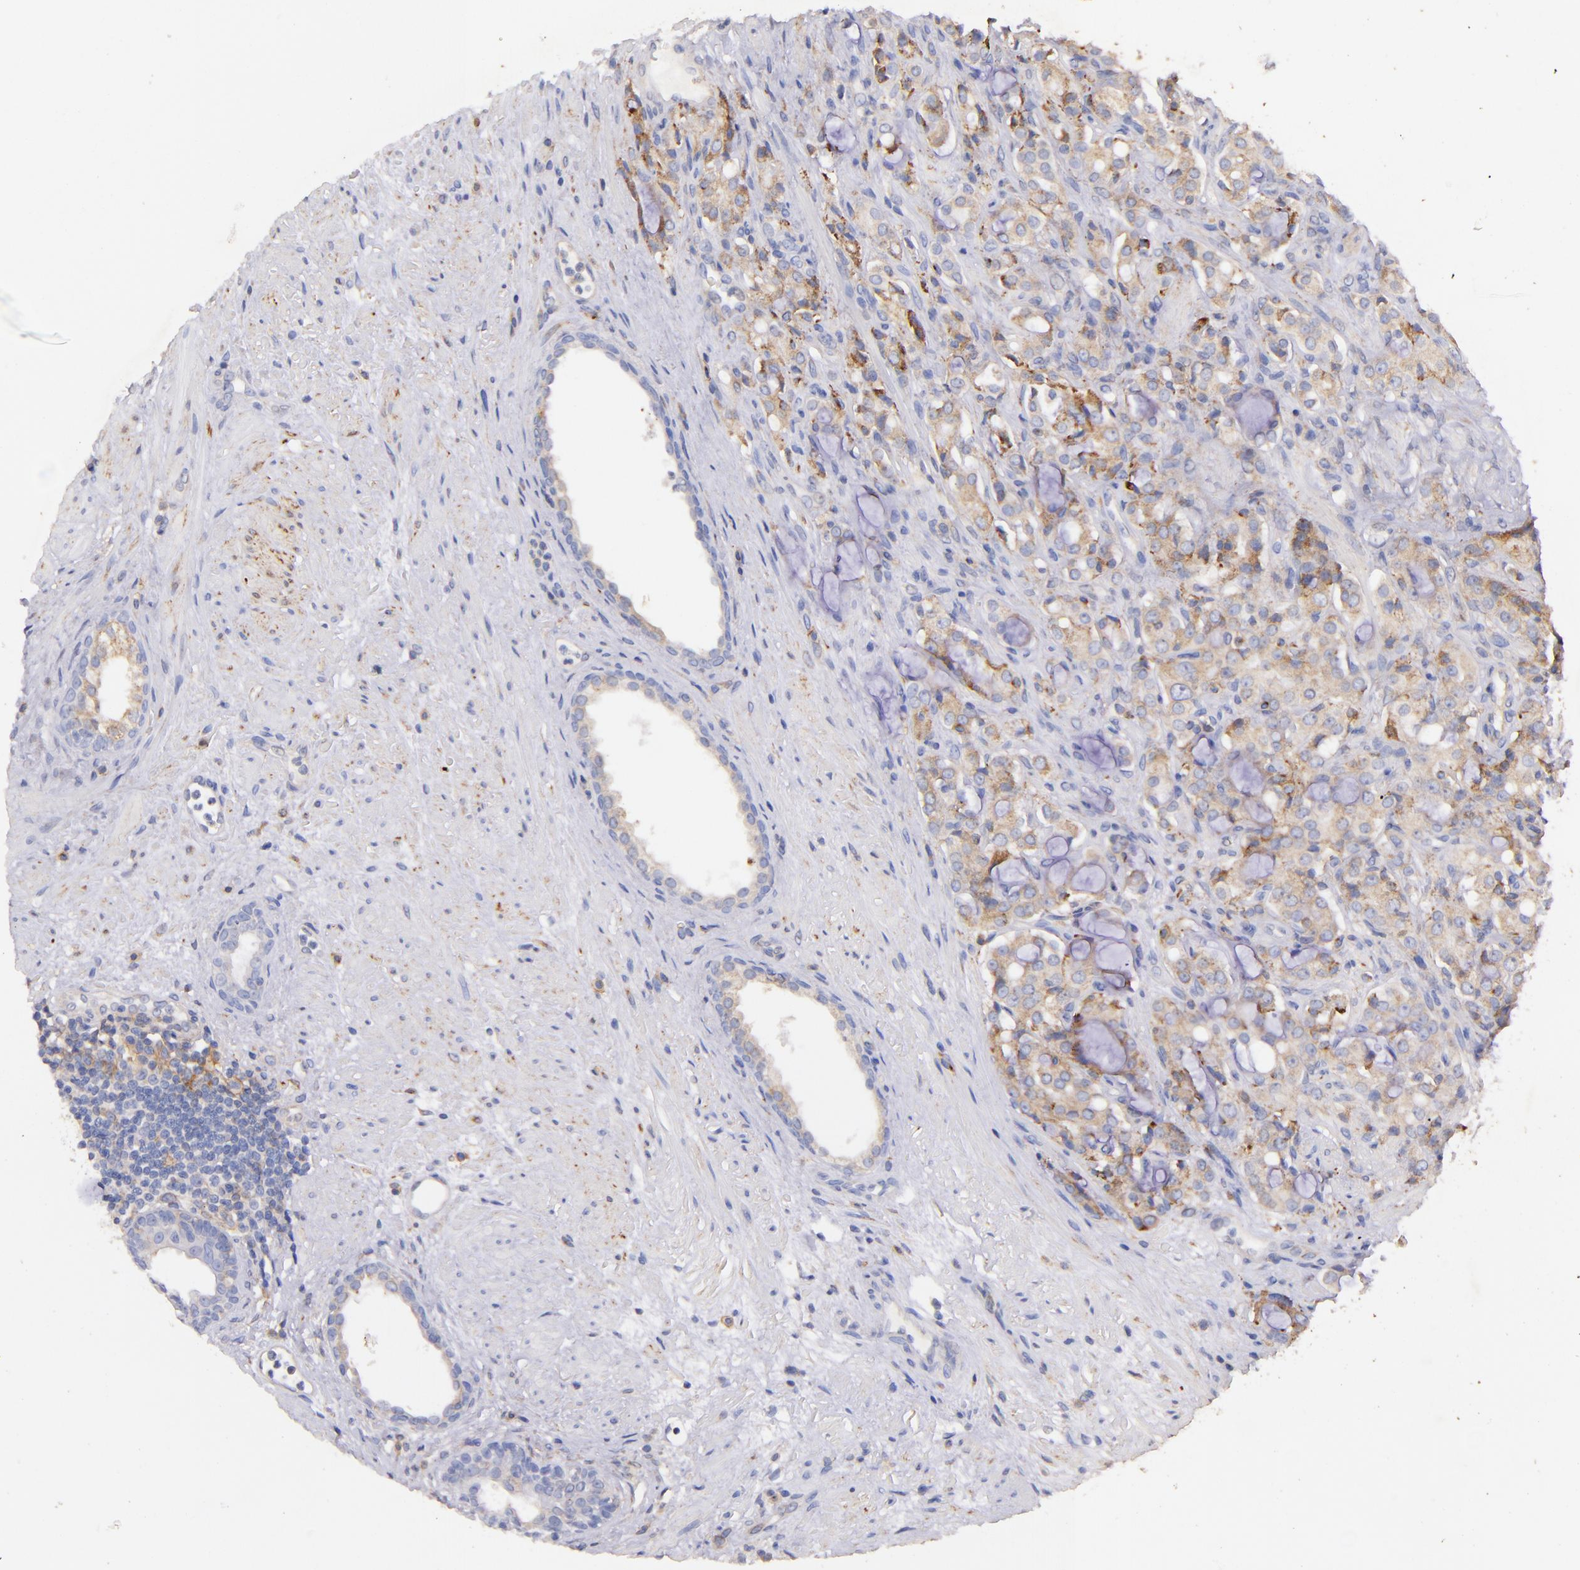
{"staining": {"intensity": "moderate", "quantity": ">75%", "location": "cytoplasmic/membranous"}, "tissue": "prostate cancer", "cell_type": "Tumor cells", "image_type": "cancer", "snomed": [{"axis": "morphology", "description": "Adenocarcinoma, High grade"}, {"axis": "topography", "description": "Prostate"}], "caption": "This image exhibits IHC staining of prostate cancer, with medium moderate cytoplasmic/membranous positivity in about >75% of tumor cells.", "gene": "RET", "patient": {"sex": "male", "age": 72}}